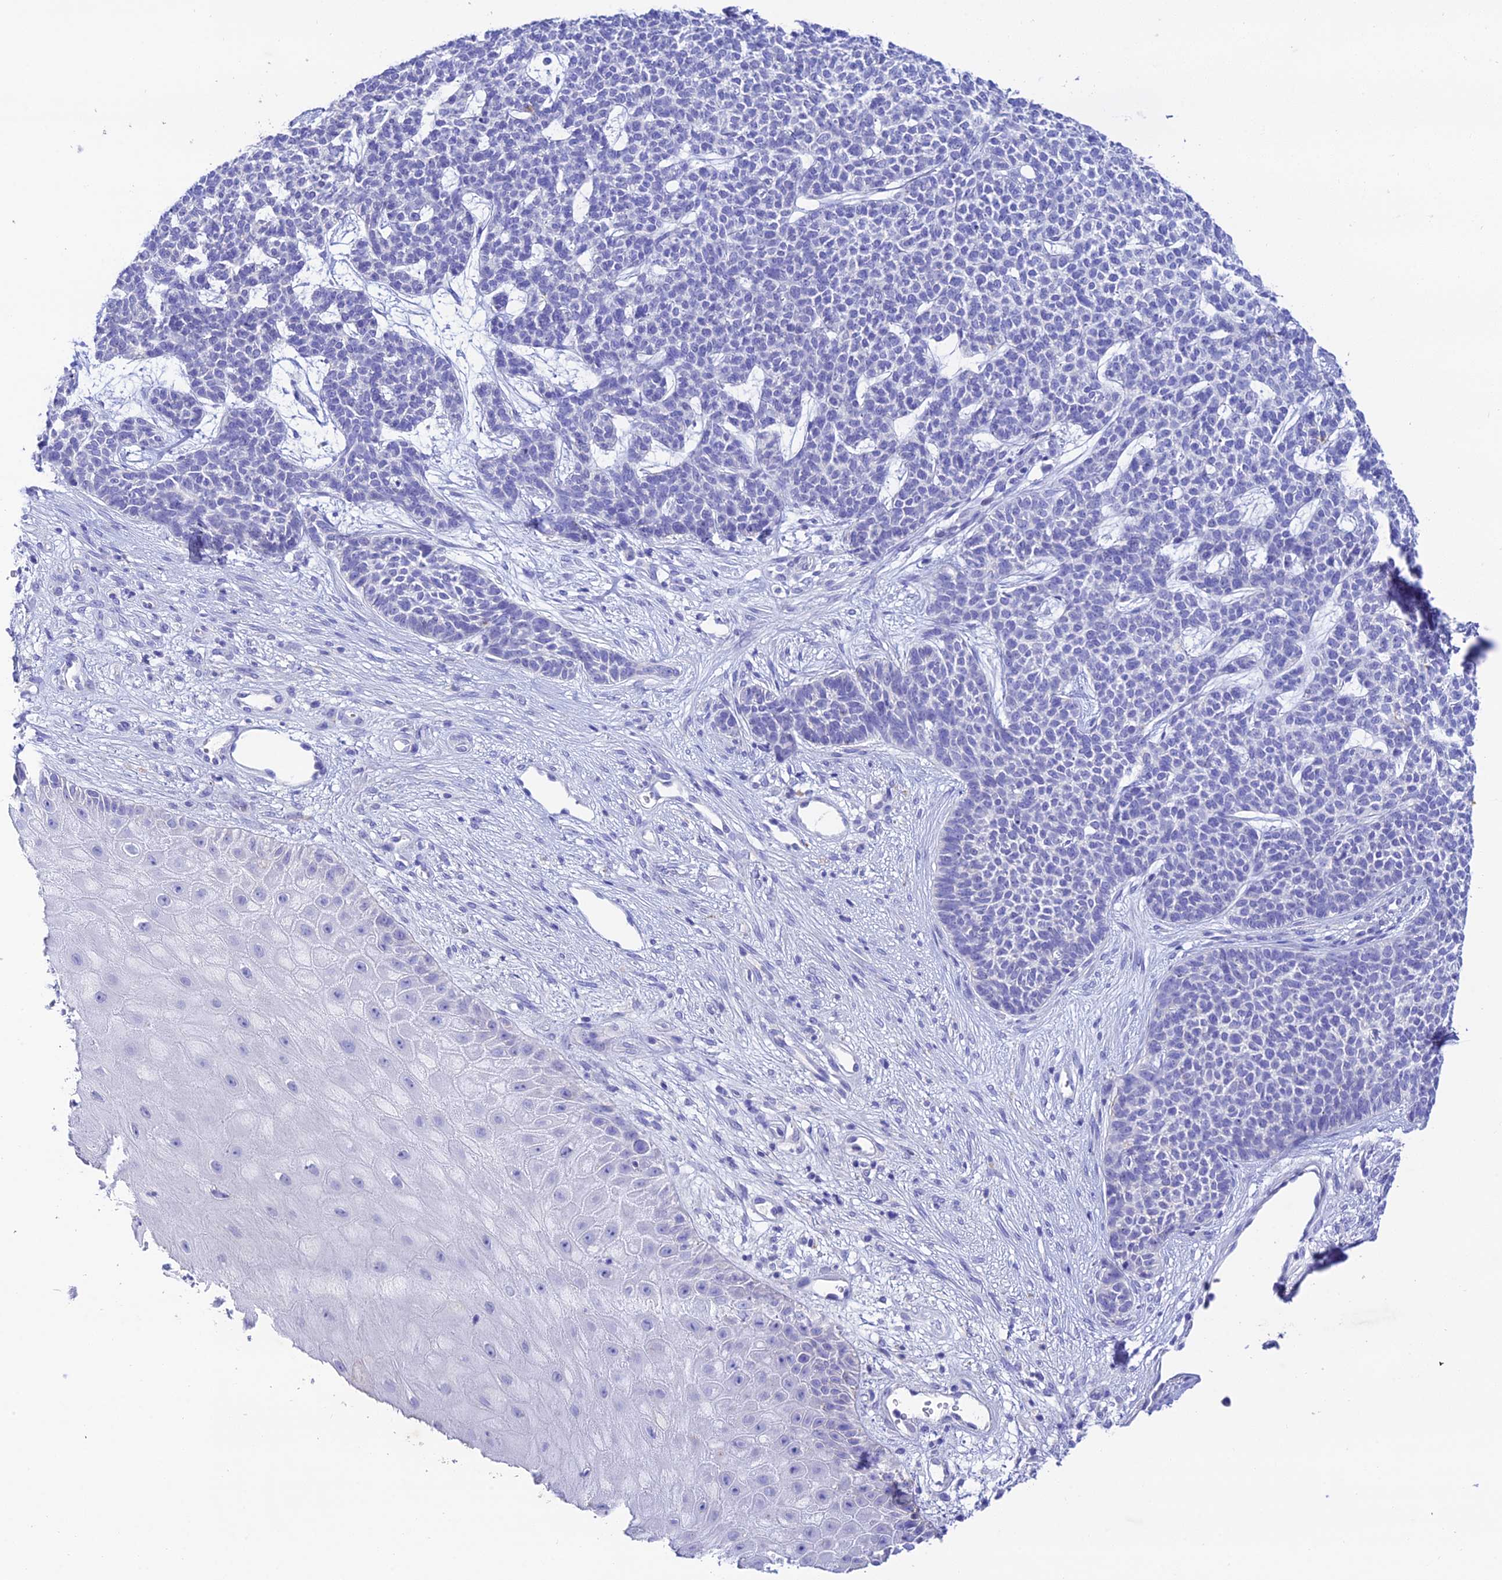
{"staining": {"intensity": "negative", "quantity": "none", "location": "none"}, "tissue": "skin cancer", "cell_type": "Tumor cells", "image_type": "cancer", "snomed": [{"axis": "morphology", "description": "Basal cell carcinoma"}, {"axis": "topography", "description": "Skin"}], "caption": "A high-resolution histopathology image shows immunohistochemistry staining of skin cancer, which shows no significant expression in tumor cells.", "gene": "NLRP6", "patient": {"sex": "female", "age": 84}}